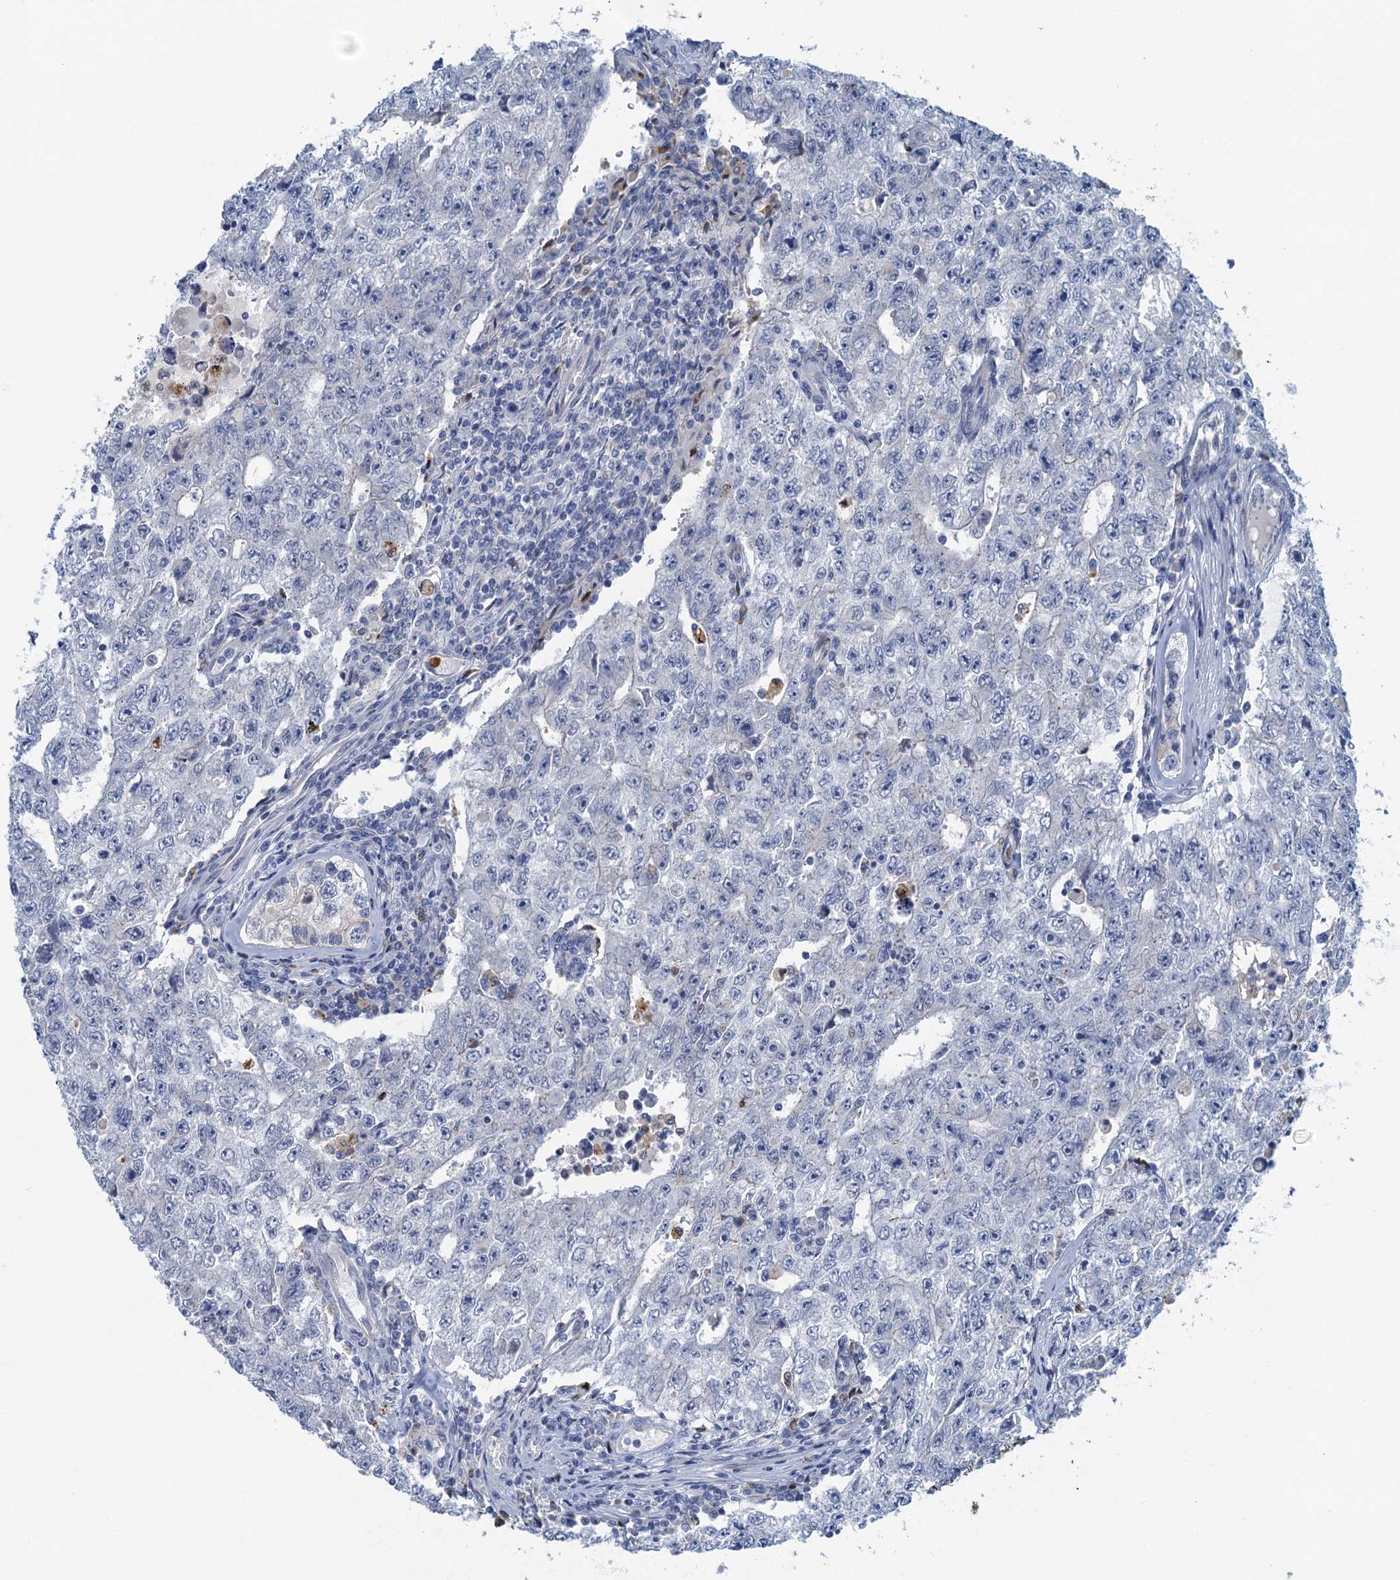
{"staining": {"intensity": "negative", "quantity": "none", "location": "none"}, "tissue": "testis cancer", "cell_type": "Tumor cells", "image_type": "cancer", "snomed": [{"axis": "morphology", "description": "Carcinoma, Embryonal, NOS"}, {"axis": "topography", "description": "Testis"}], "caption": "Tumor cells are negative for protein expression in human testis embryonal carcinoma. (DAB (3,3'-diaminobenzidine) immunohistochemistry visualized using brightfield microscopy, high magnification).", "gene": "ANKDD1A", "patient": {"sex": "male", "age": 17}}